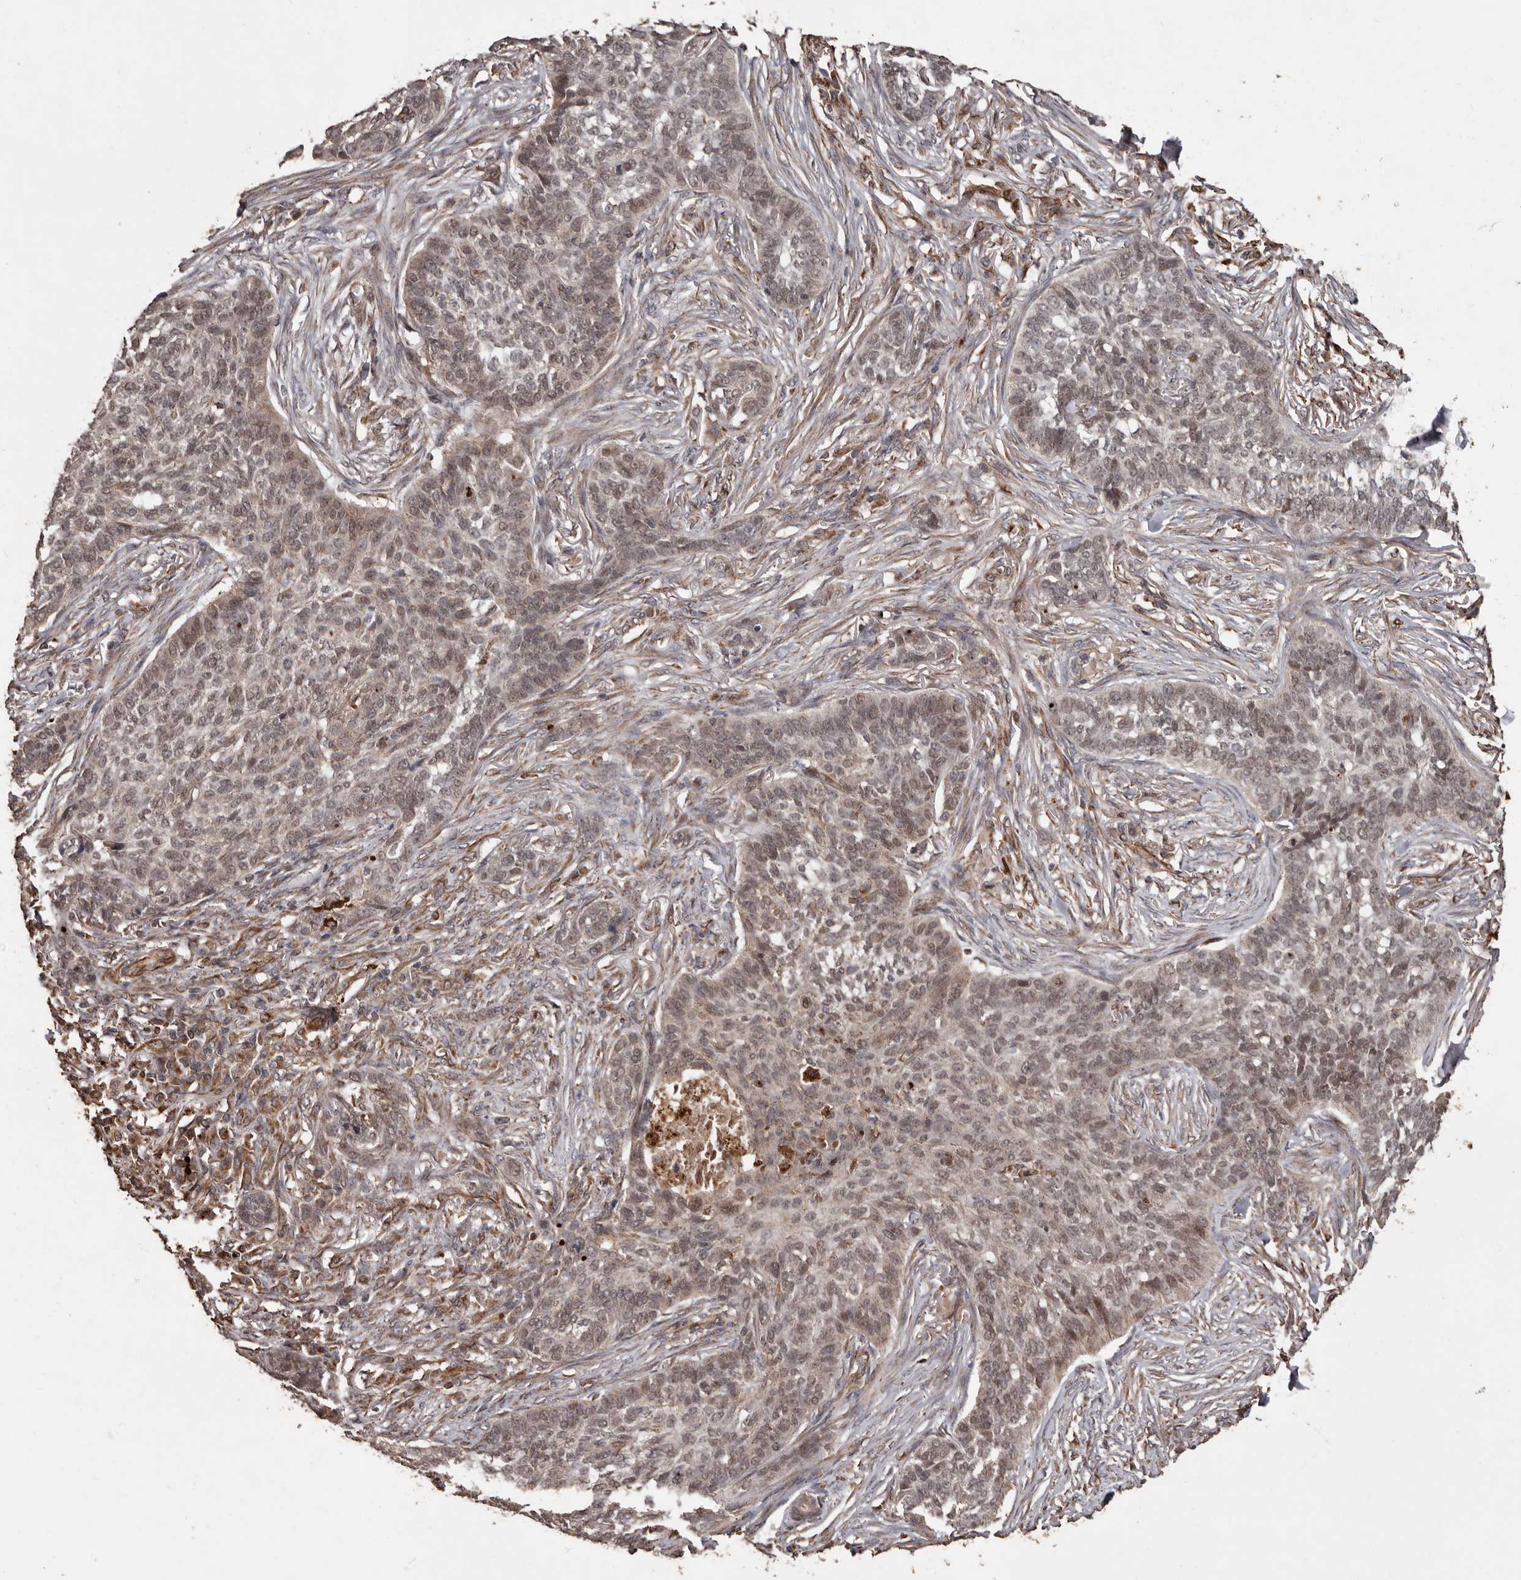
{"staining": {"intensity": "weak", "quantity": ">75%", "location": "cytoplasmic/membranous,nuclear"}, "tissue": "skin cancer", "cell_type": "Tumor cells", "image_type": "cancer", "snomed": [{"axis": "morphology", "description": "Basal cell carcinoma"}, {"axis": "topography", "description": "Skin"}], "caption": "Tumor cells reveal low levels of weak cytoplasmic/membranous and nuclear staining in about >75% of cells in human skin cancer.", "gene": "BRAT1", "patient": {"sex": "male", "age": 85}}